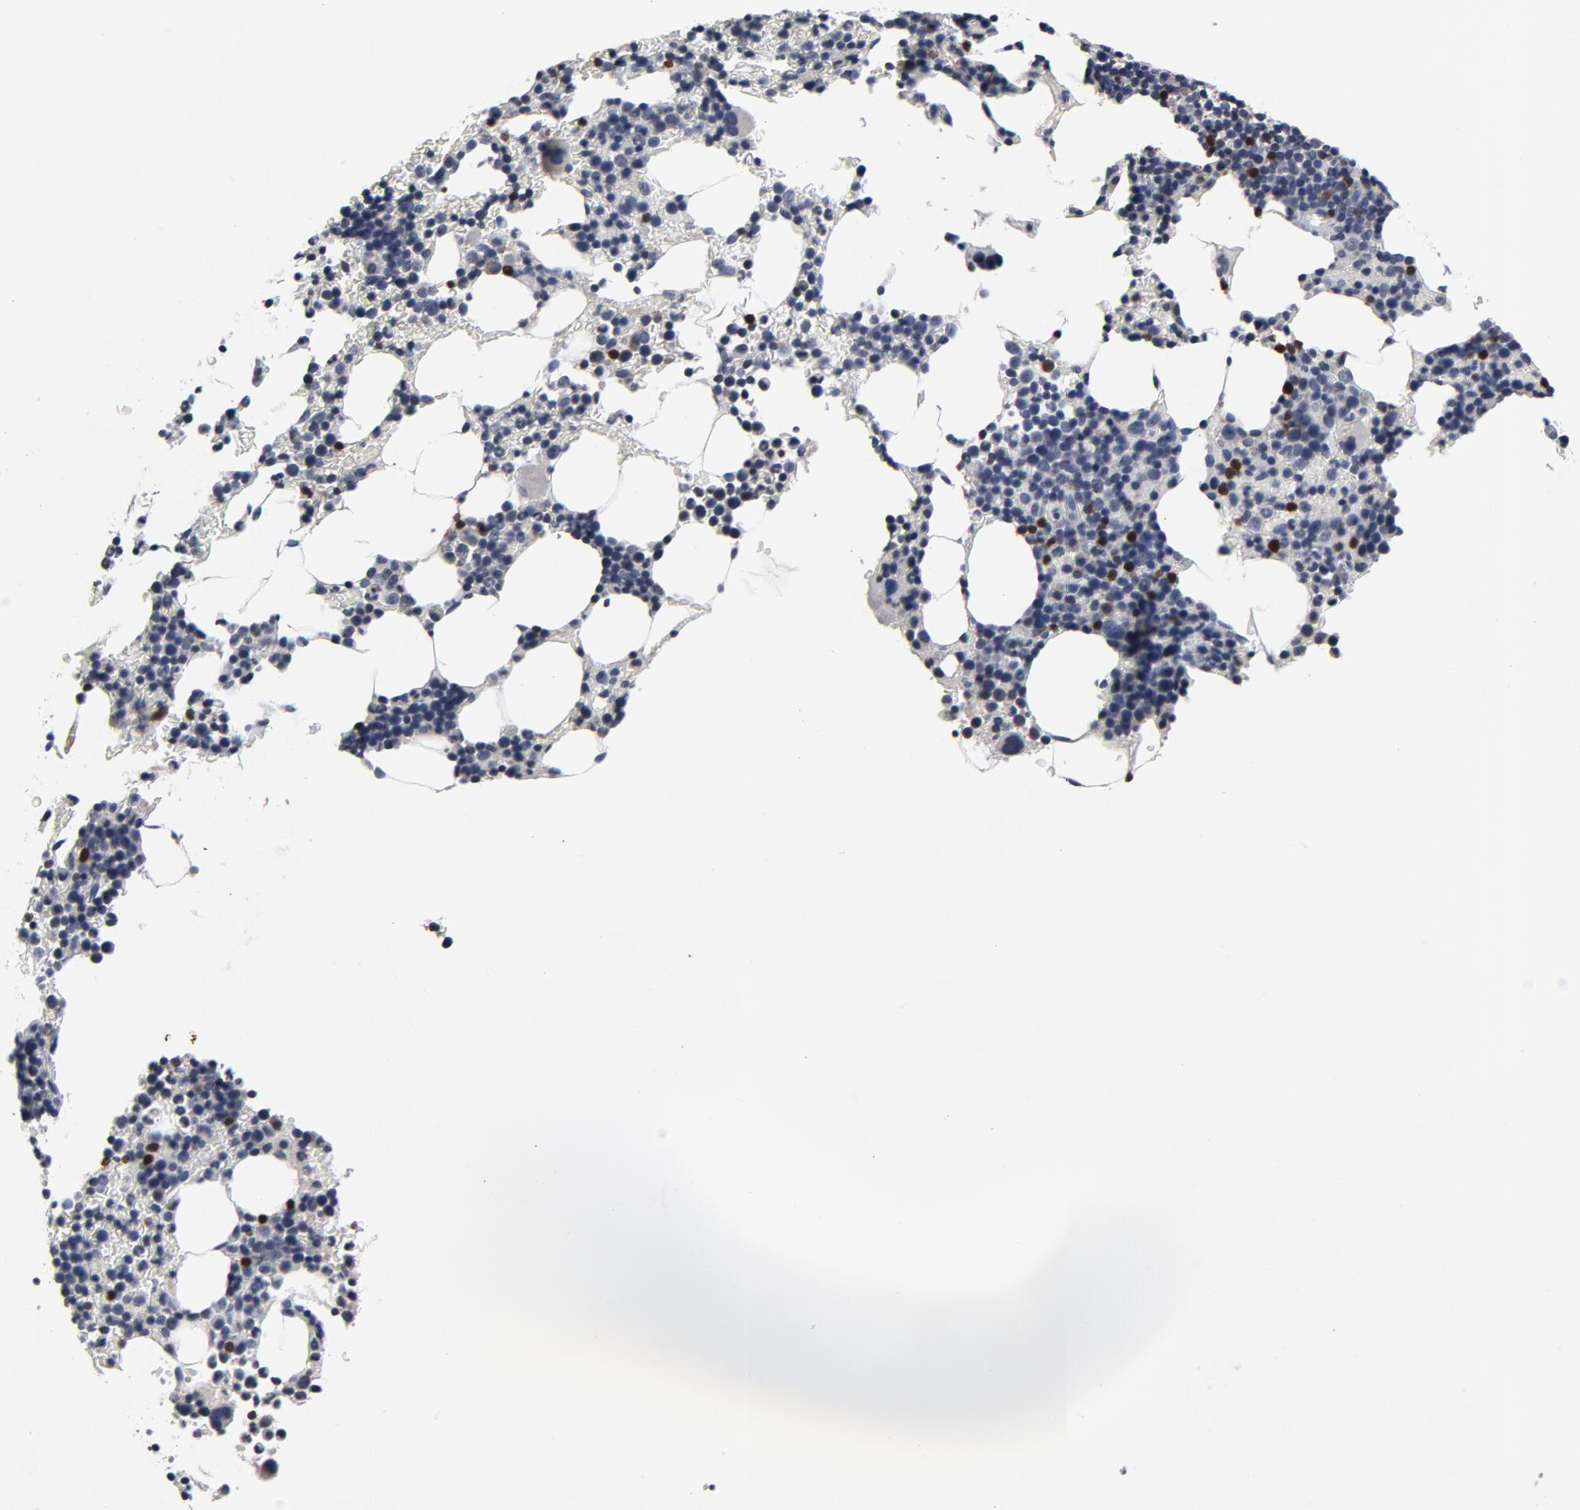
{"staining": {"intensity": "moderate", "quantity": "<25%", "location": "cytoplasmic/membranous"}, "tissue": "bone marrow", "cell_type": "Hematopoietic cells", "image_type": "normal", "snomed": [{"axis": "morphology", "description": "Normal tissue, NOS"}, {"axis": "topography", "description": "Bone marrow"}], "caption": "Immunohistochemistry (IHC) image of unremarkable human bone marrow stained for a protein (brown), which shows low levels of moderate cytoplasmic/membranous positivity in about <25% of hematopoietic cells.", "gene": "TCL1A", "patient": {"sex": "female", "age": 78}}